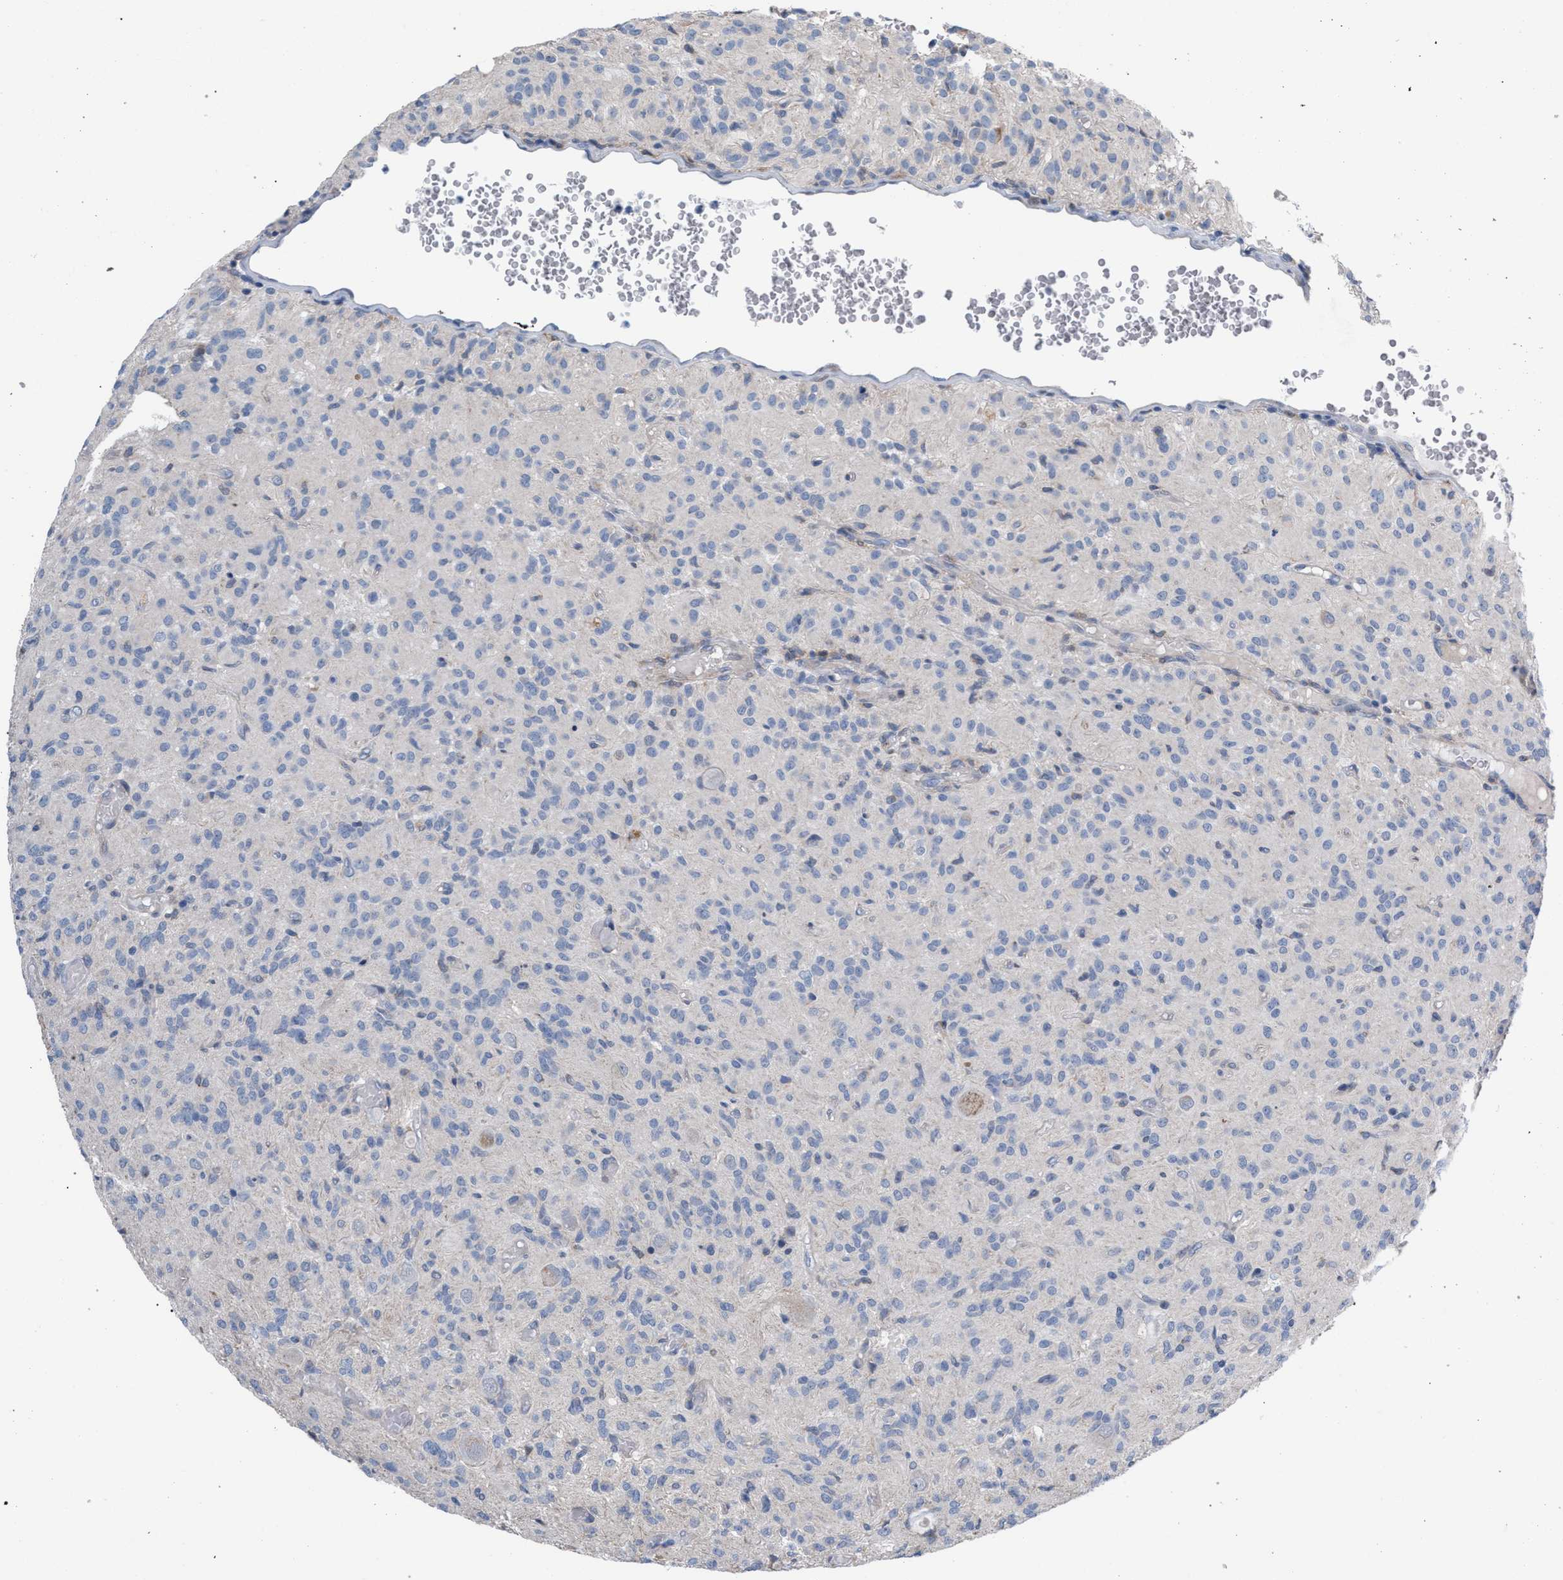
{"staining": {"intensity": "negative", "quantity": "none", "location": "none"}, "tissue": "glioma", "cell_type": "Tumor cells", "image_type": "cancer", "snomed": [{"axis": "morphology", "description": "Glioma, malignant, High grade"}, {"axis": "topography", "description": "Brain"}], "caption": "High magnification brightfield microscopy of malignant glioma (high-grade) stained with DAB (3,3'-diaminobenzidine) (brown) and counterstained with hematoxylin (blue): tumor cells show no significant expression.", "gene": "RNF135", "patient": {"sex": "female", "age": 59}}